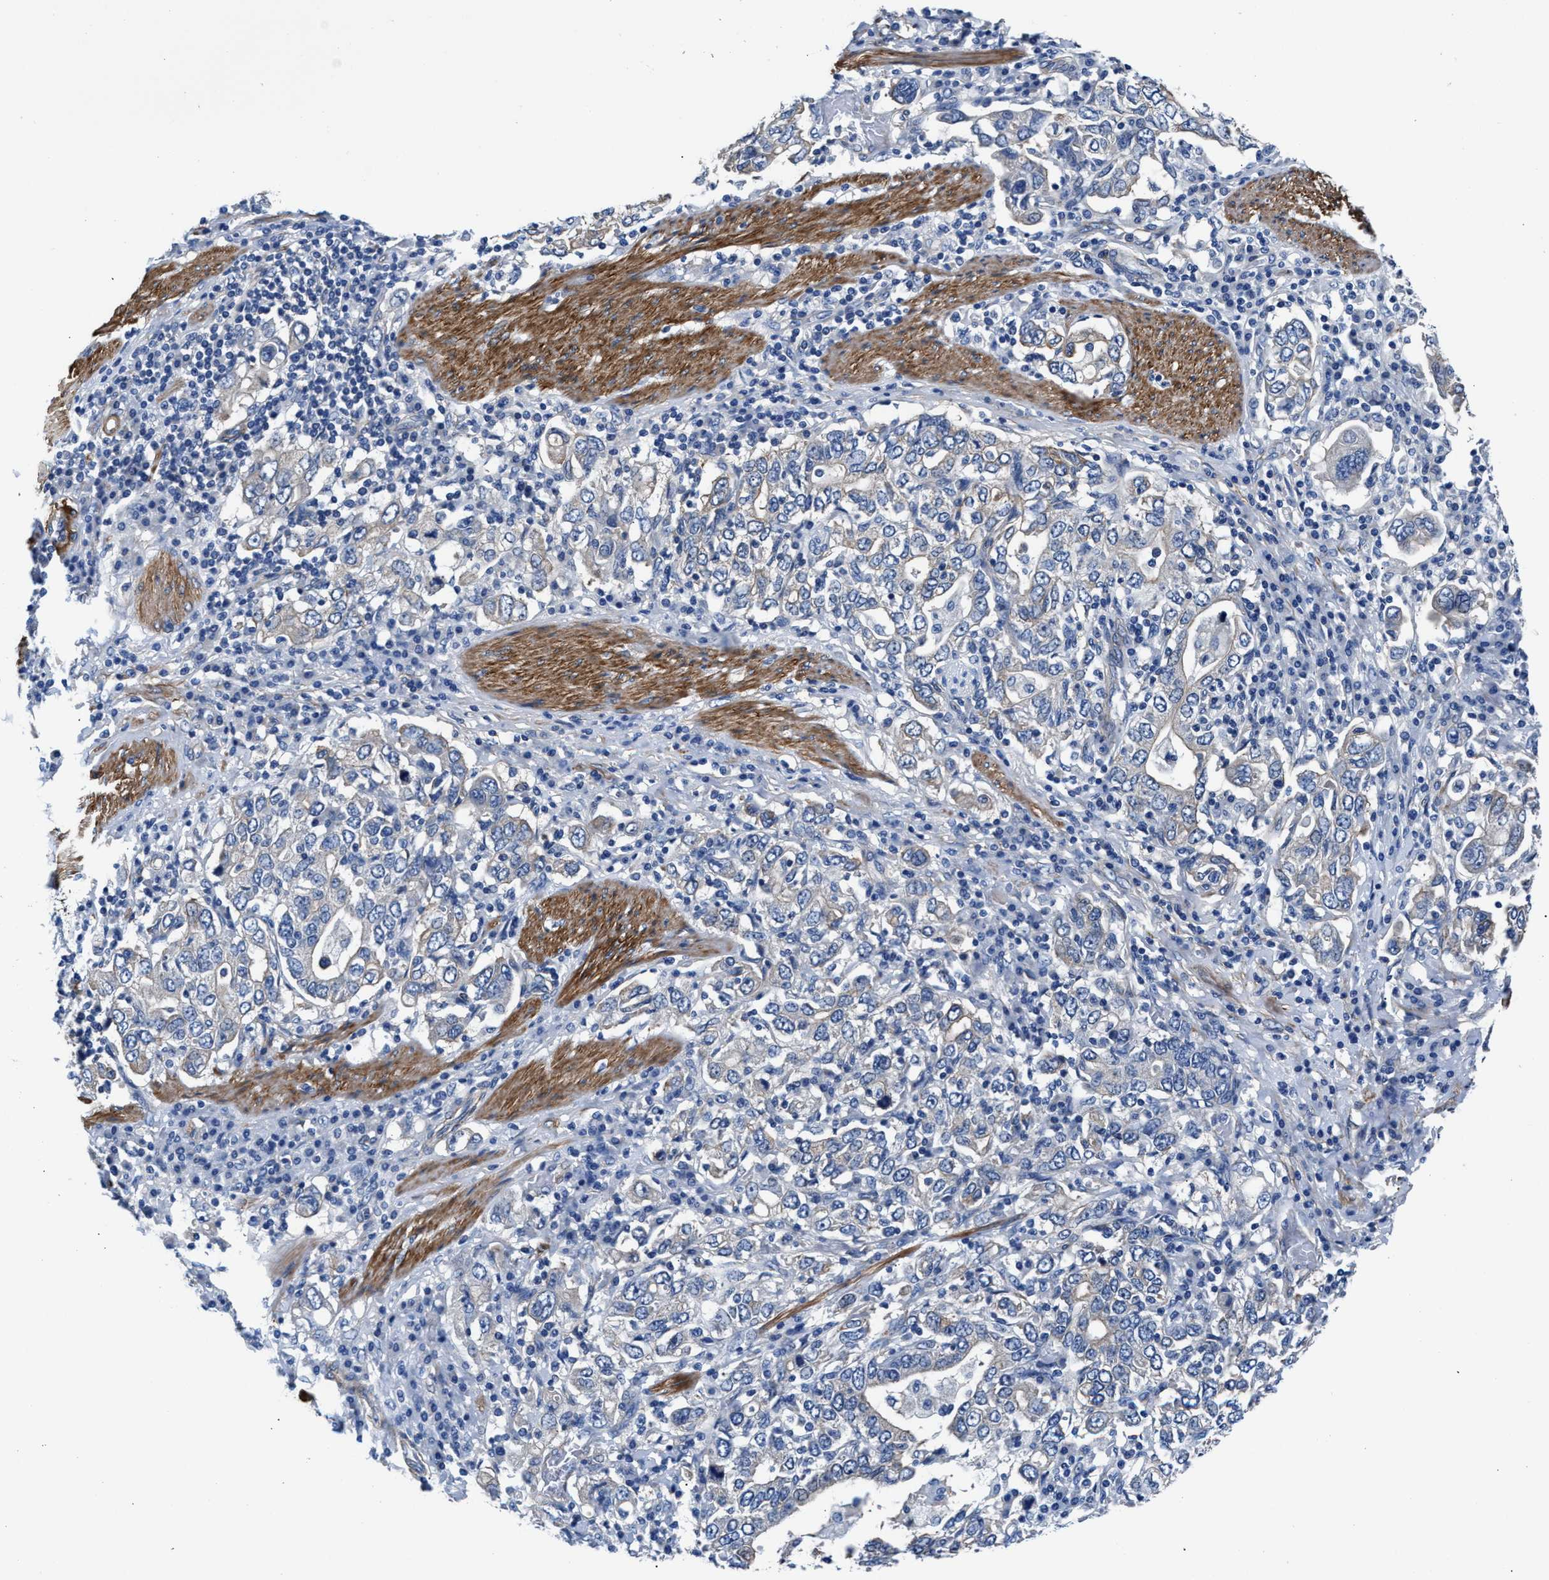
{"staining": {"intensity": "weak", "quantity": "<25%", "location": "cytoplasmic/membranous"}, "tissue": "stomach cancer", "cell_type": "Tumor cells", "image_type": "cancer", "snomed": [{"axis": "morphology", "description": "Adenocarcinoma, NOS"}, {"axis": "topography", "description": "Stomach, upper"}], "caption": "Tumor cells show no significant protein positivity in stomach cancer (adenocarcinoma). (Stains: DAB IHC with hematoxylin counter stain, Microscopy: brightfield microscopy at high magnification).", "gene": "PARG", "patient": {"sex": "male", "age": 62}}